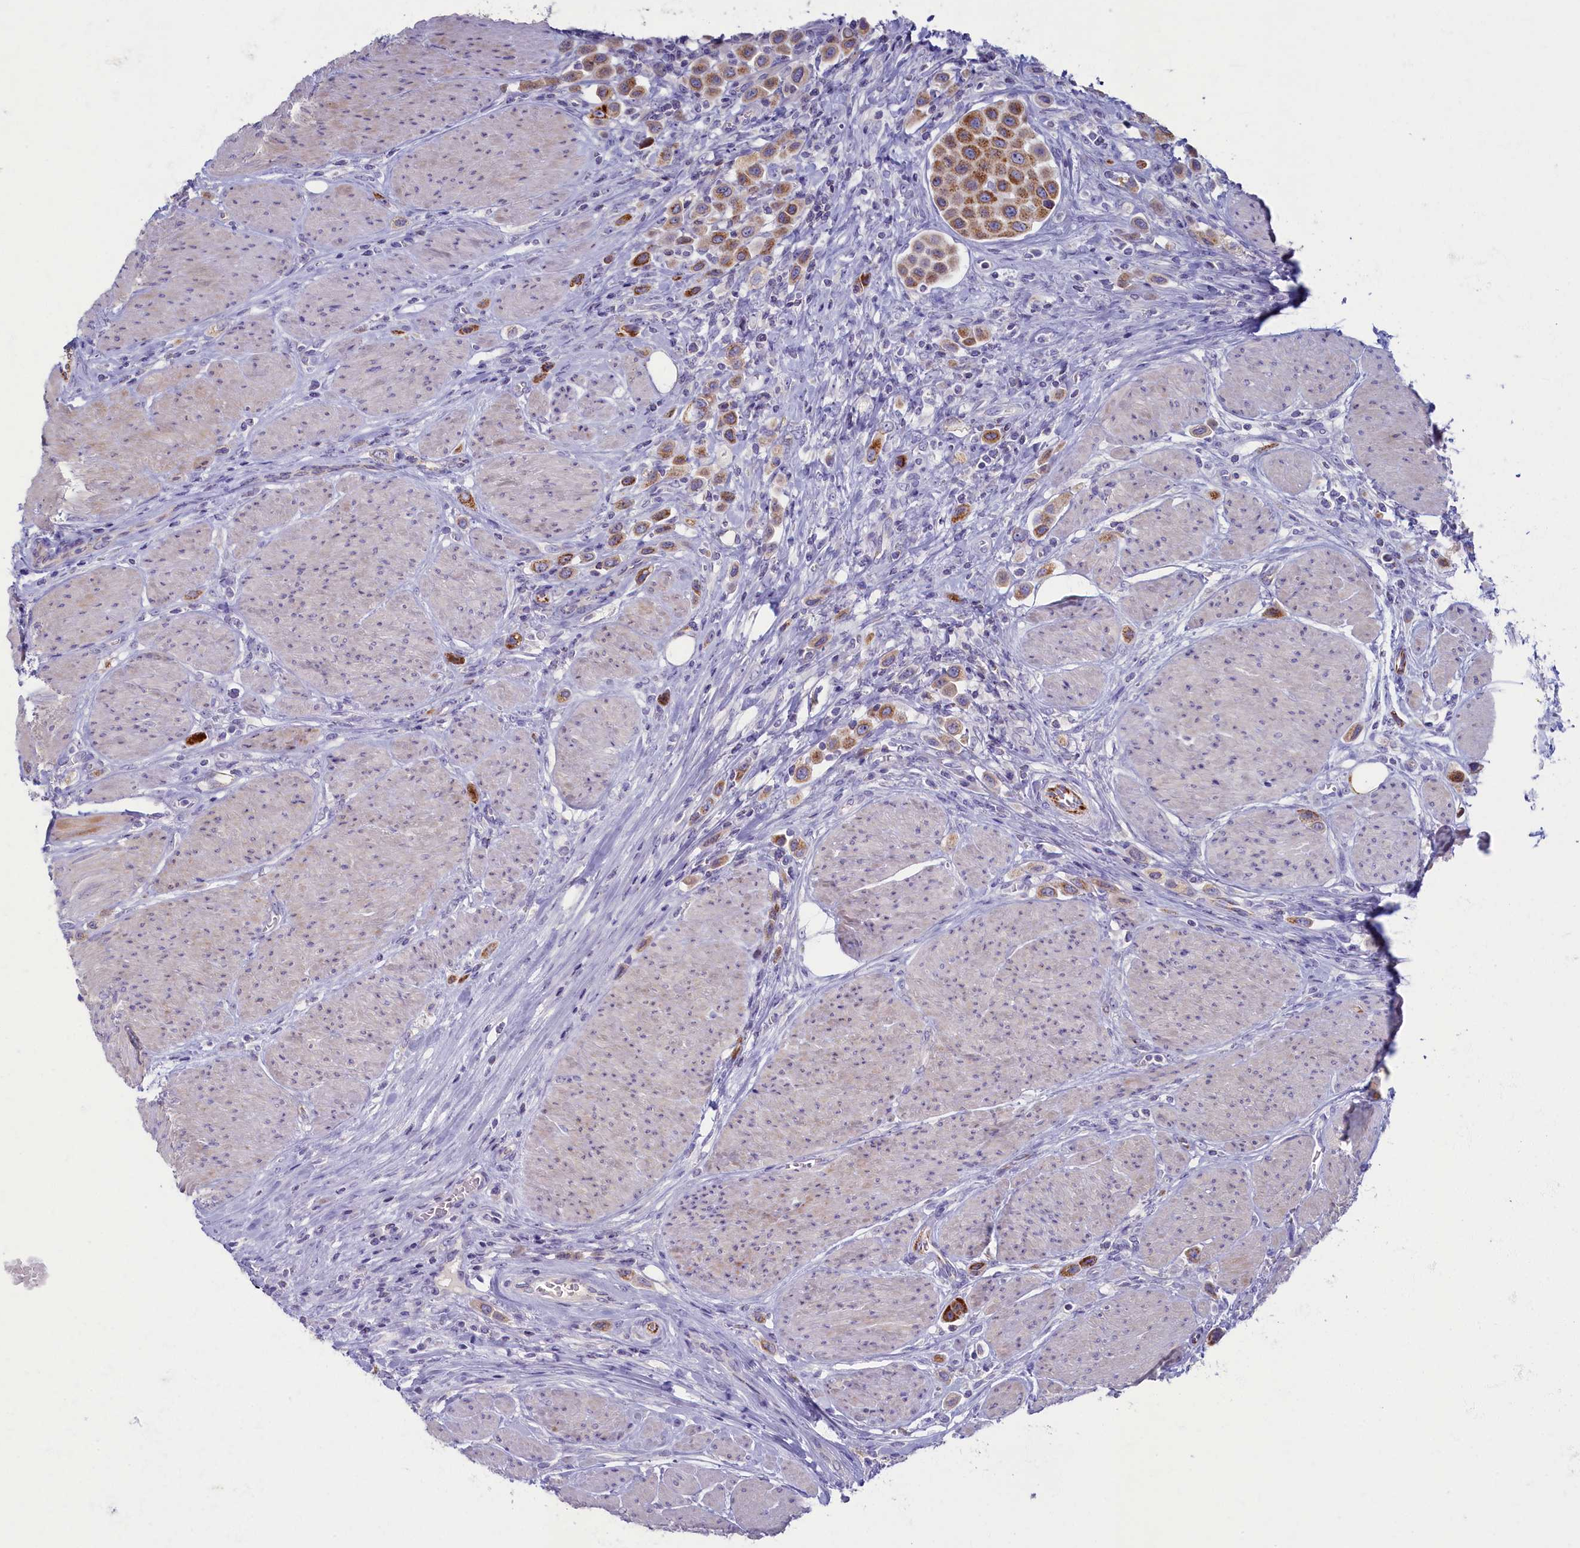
{"staining": {"intensity": "moderate", "quantity": ">75%", "location": "cytoplasmic/membranous"}, "tissue": "urothelial cancer", "cell_type": "Tumor cells", "image_type": "cancer", "snomed": [{"axis": "morphology", "description": "Urothelial carcinoma, High grade"}, {"axis": "topography", "description": "Urinary bladder"}], "caption": "Immunohistochemical staining of urothelial carcinoma (high-grade) reveals medium levels of moderate cytoplasmic/membranous protein expression in approximately >75% of tumor cells.", "gene": "OCIAD2", "patient": {"sex": "male", "age": 50}}